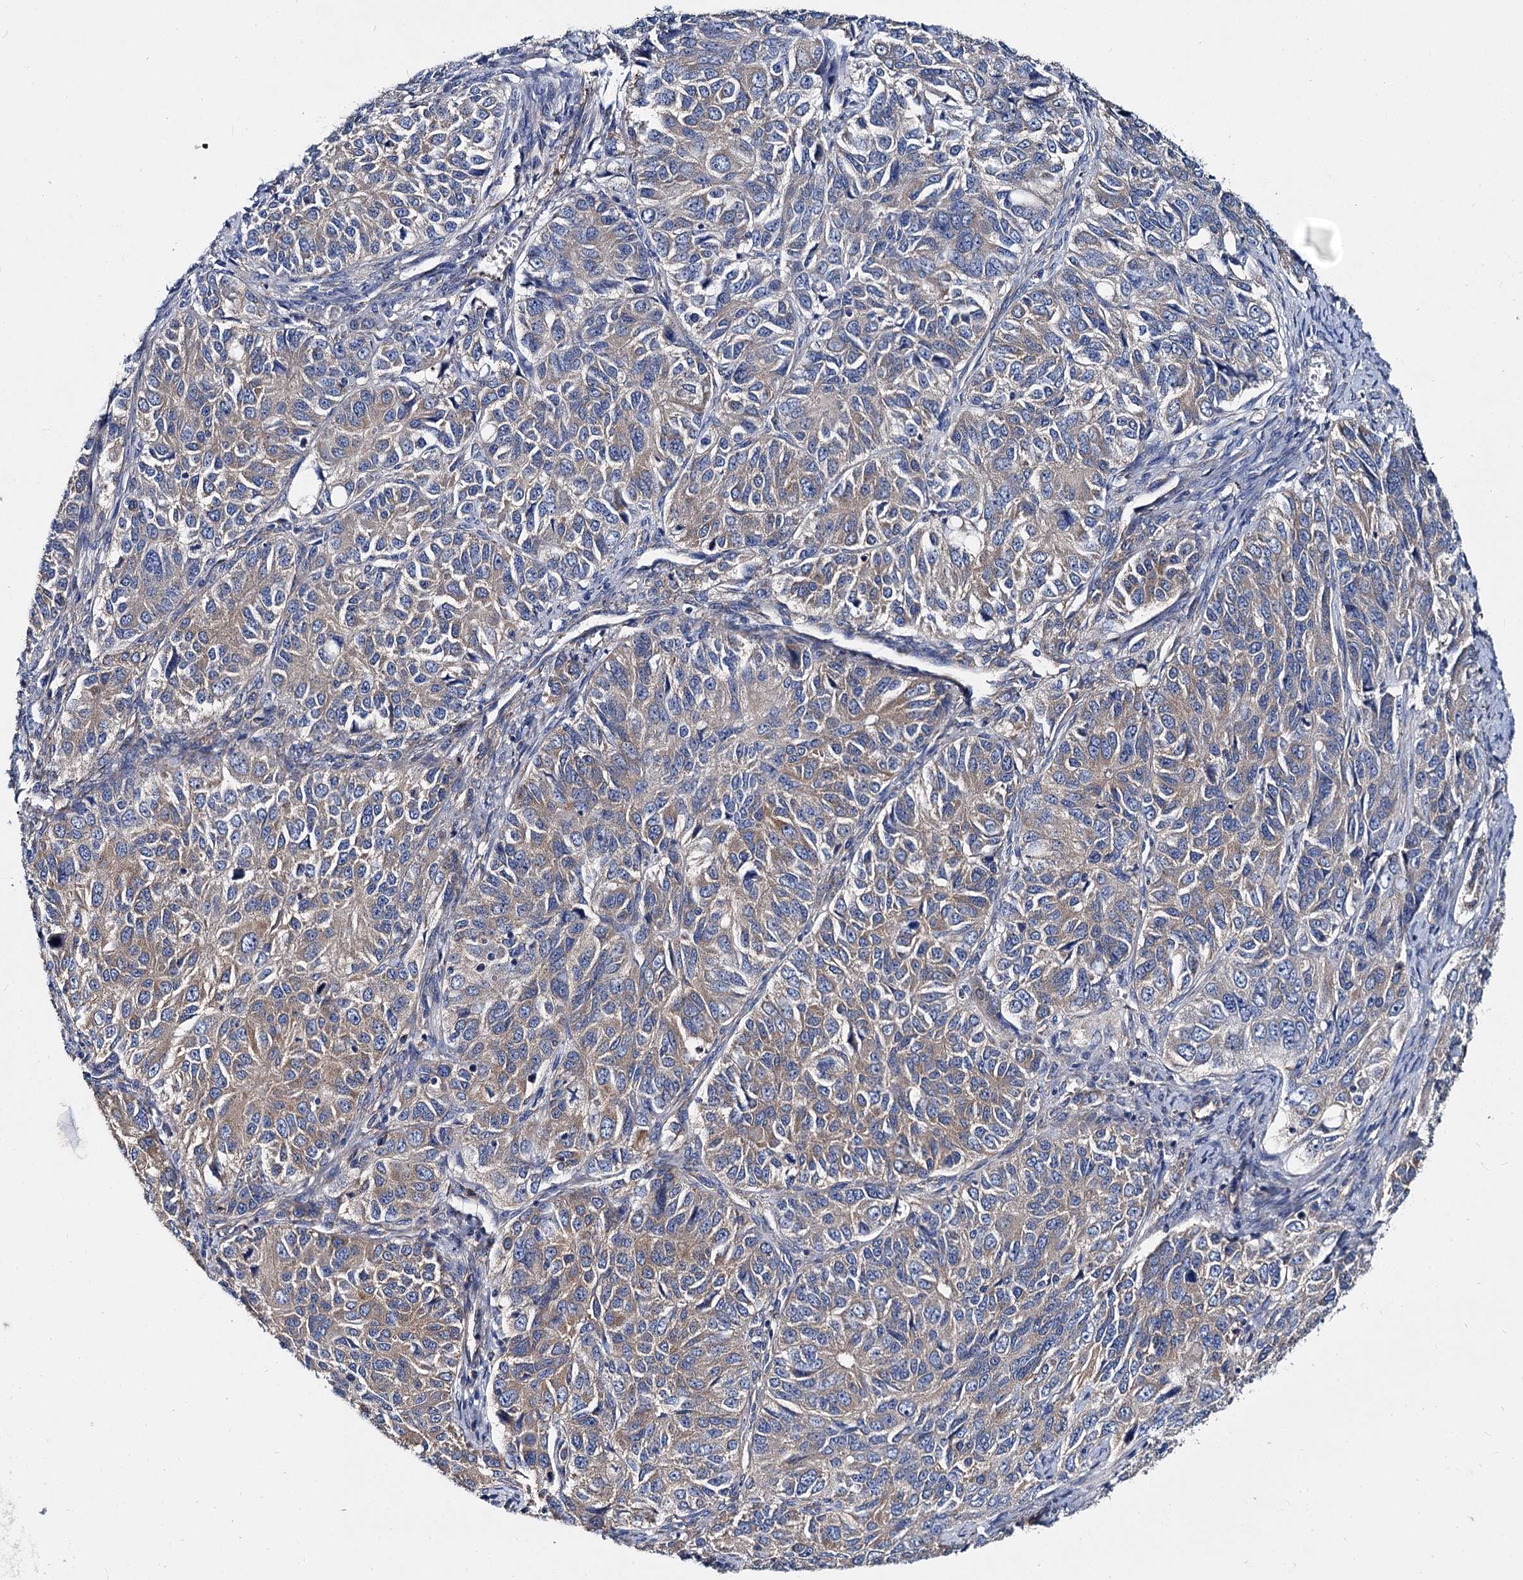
{"staining": {"intensity": "weak", "quantity": "25%-75%", "location": "cytoplasmic/membranous"}, "tissue": "ovarian cancer", "cell_type": "Tumor cells", "image_type": "cancer", "snomed": [{"axis": "morphology", "description": "Carcinoma, endometroid"}, {"axis": "topography", "description": "Ovary"}], "caption": "Endometroid carcinoma (ovarian) tissue shows weak cytoplasmic/membranous expression in approximately 25%-75% of tumor cells, visualized by immunohistochemistry.", "gene": "QARS1", "patient": {"sex": "female", "age": 51}}